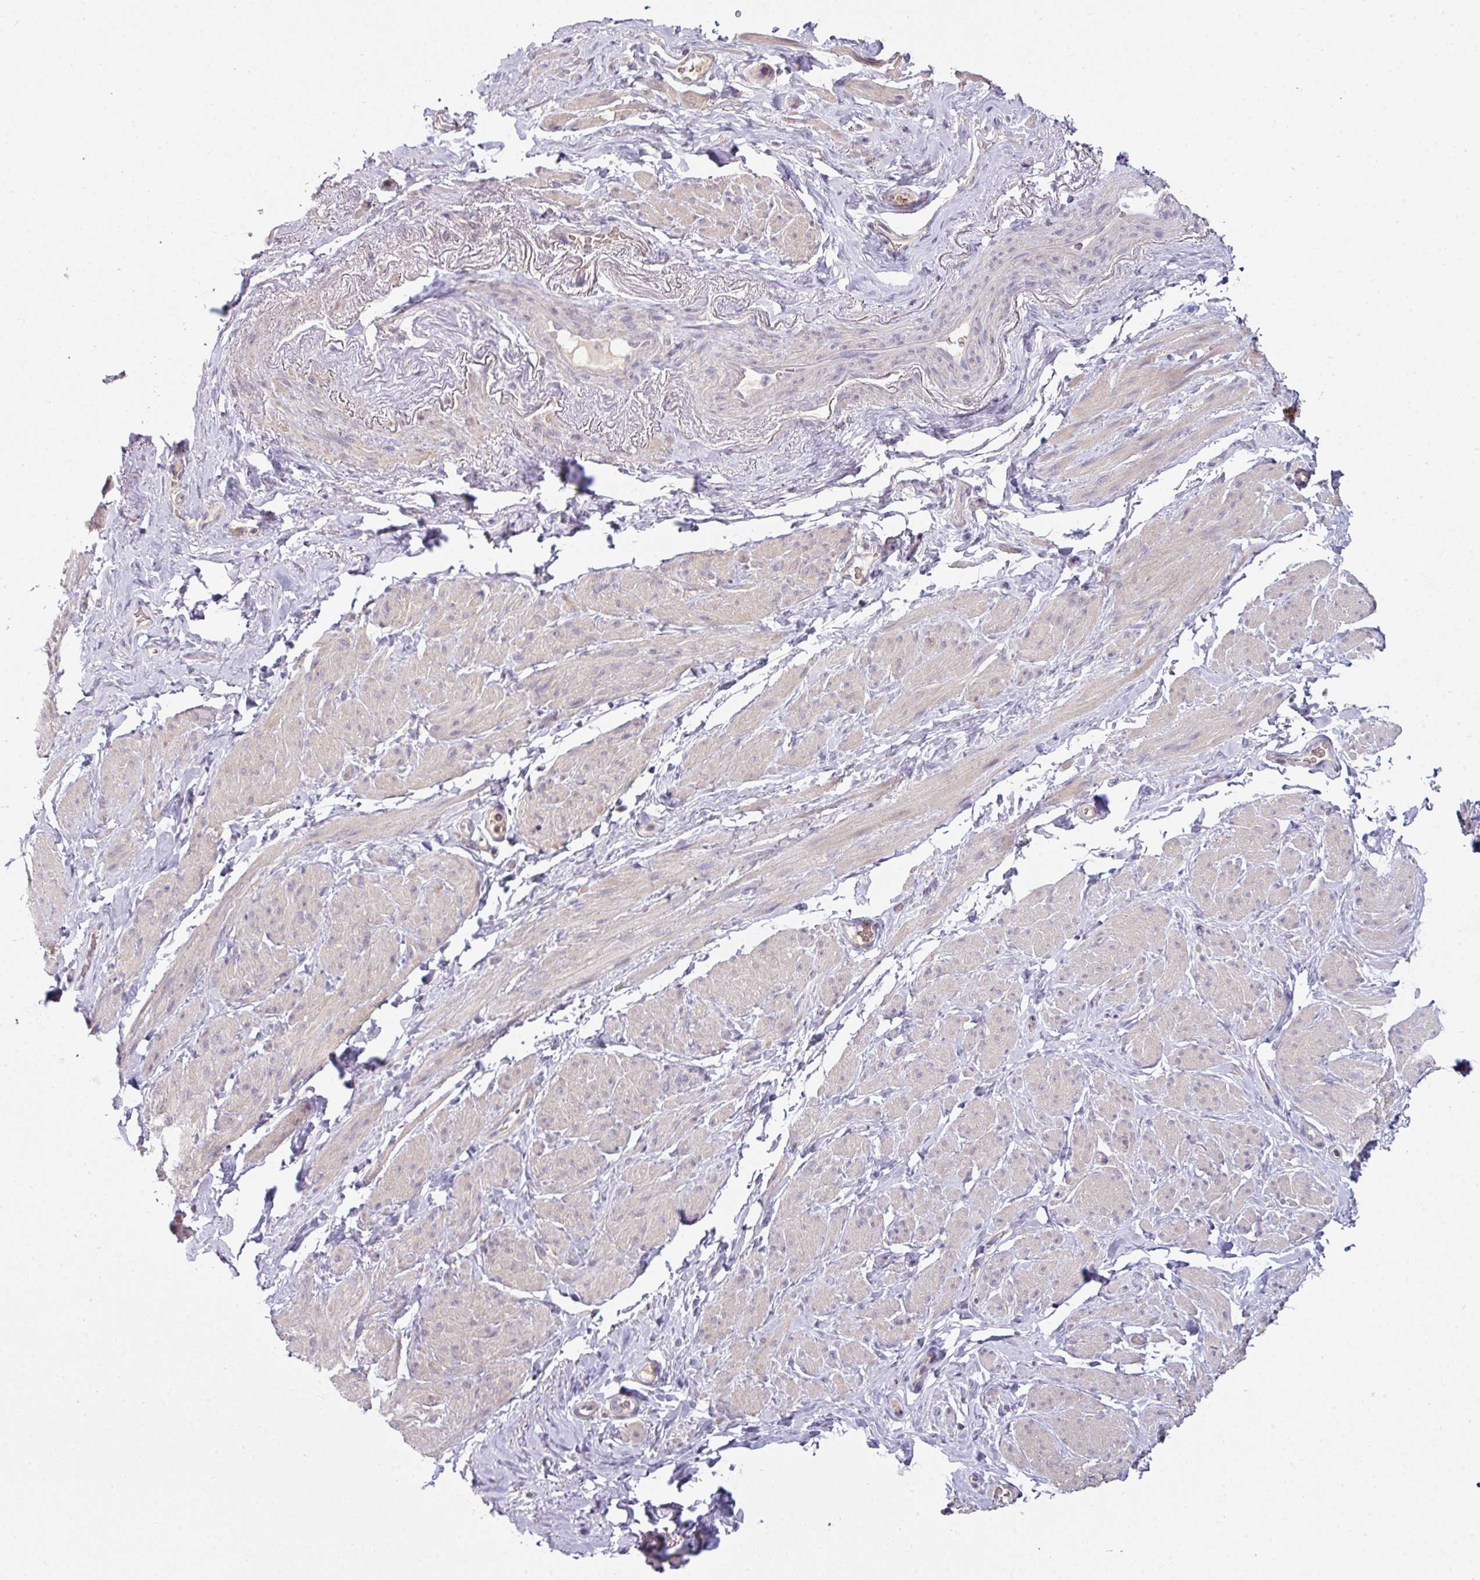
{"staining": {"intensity": "negative", "quantity": "none", "location": "none"}, "tissue": "smooth muscle", "cell_type": "Smooth muscle cells", "image_type": "normal", "snomed": [{"axis": "morphology", "description": "Normal tissue, NOS"}, {"axis": "topography", "description": "Smooth muscle"}, {"axis": "topography", "description": "Peripheral nerve tissue"}], "caption": "Human smooth muscle stained for a protein using IHC exhibits no expression in smooth muscle cells.", "gene": "SLAMF6", "patient": {"sex": "male", "age": 69}}